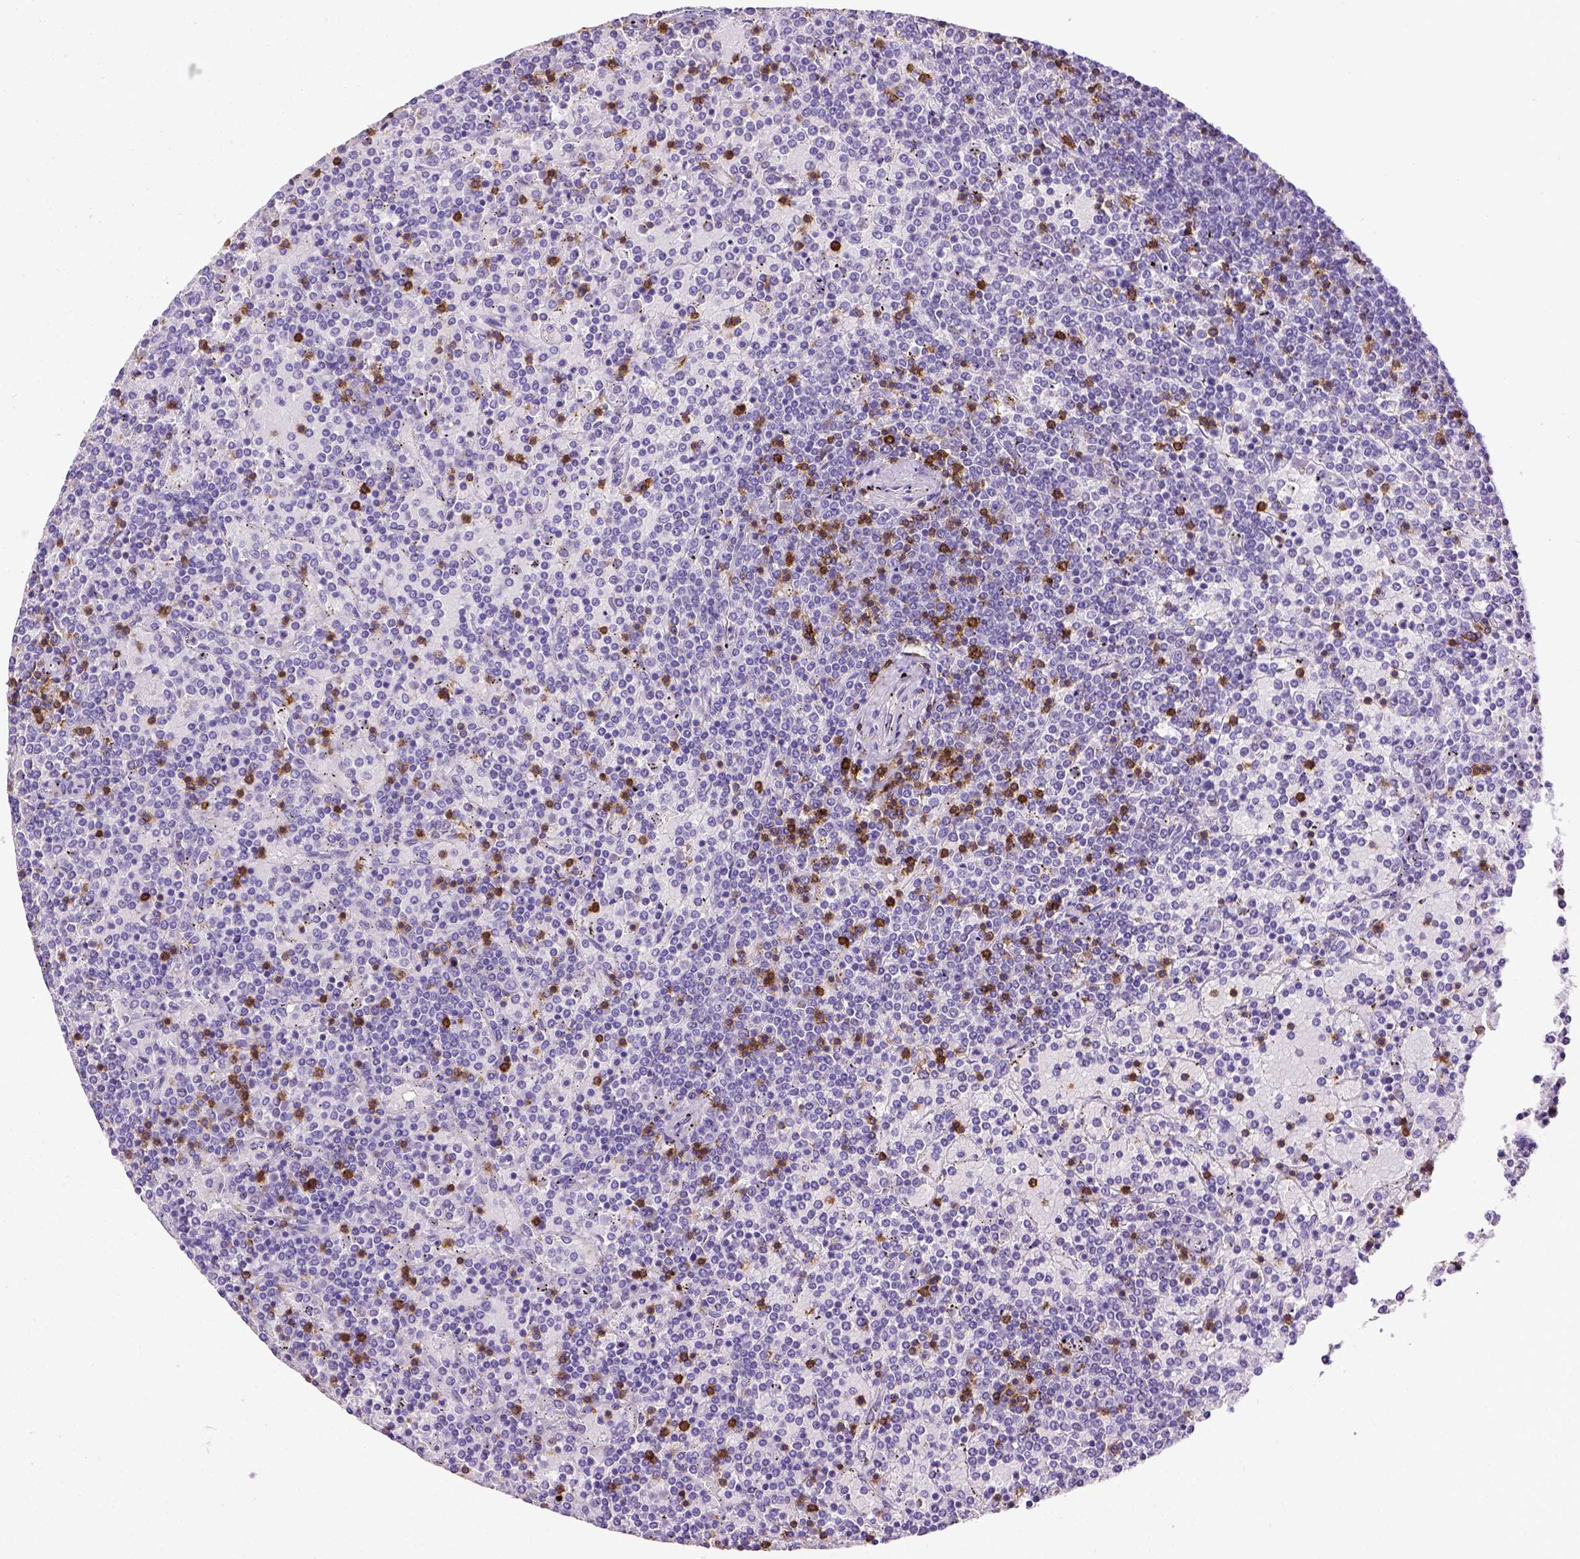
{"staining": {"intensity": "negative", "quantity": "none", "location": "none"}, "tissue": "lymphoma", "cell_type": "Tumor cells", "image_type": "cancer", "snomed": [{"axis": "morphology", "description": "Malignant lymphoma, non-Hodgkin's type, Low grade"}, {"axis": "topography", "description": "Spleen"}], "caption": "High power microscopy image of an immunohistochemistry photomicrograph of lymphoma, revealing no significant staining in tumor cells. (DAB (3,3'-diaminobenzidine) immunohistochemistry, high magnification).", "gene": "CD3E", "patient": {"sex": "female", "age": 77}}